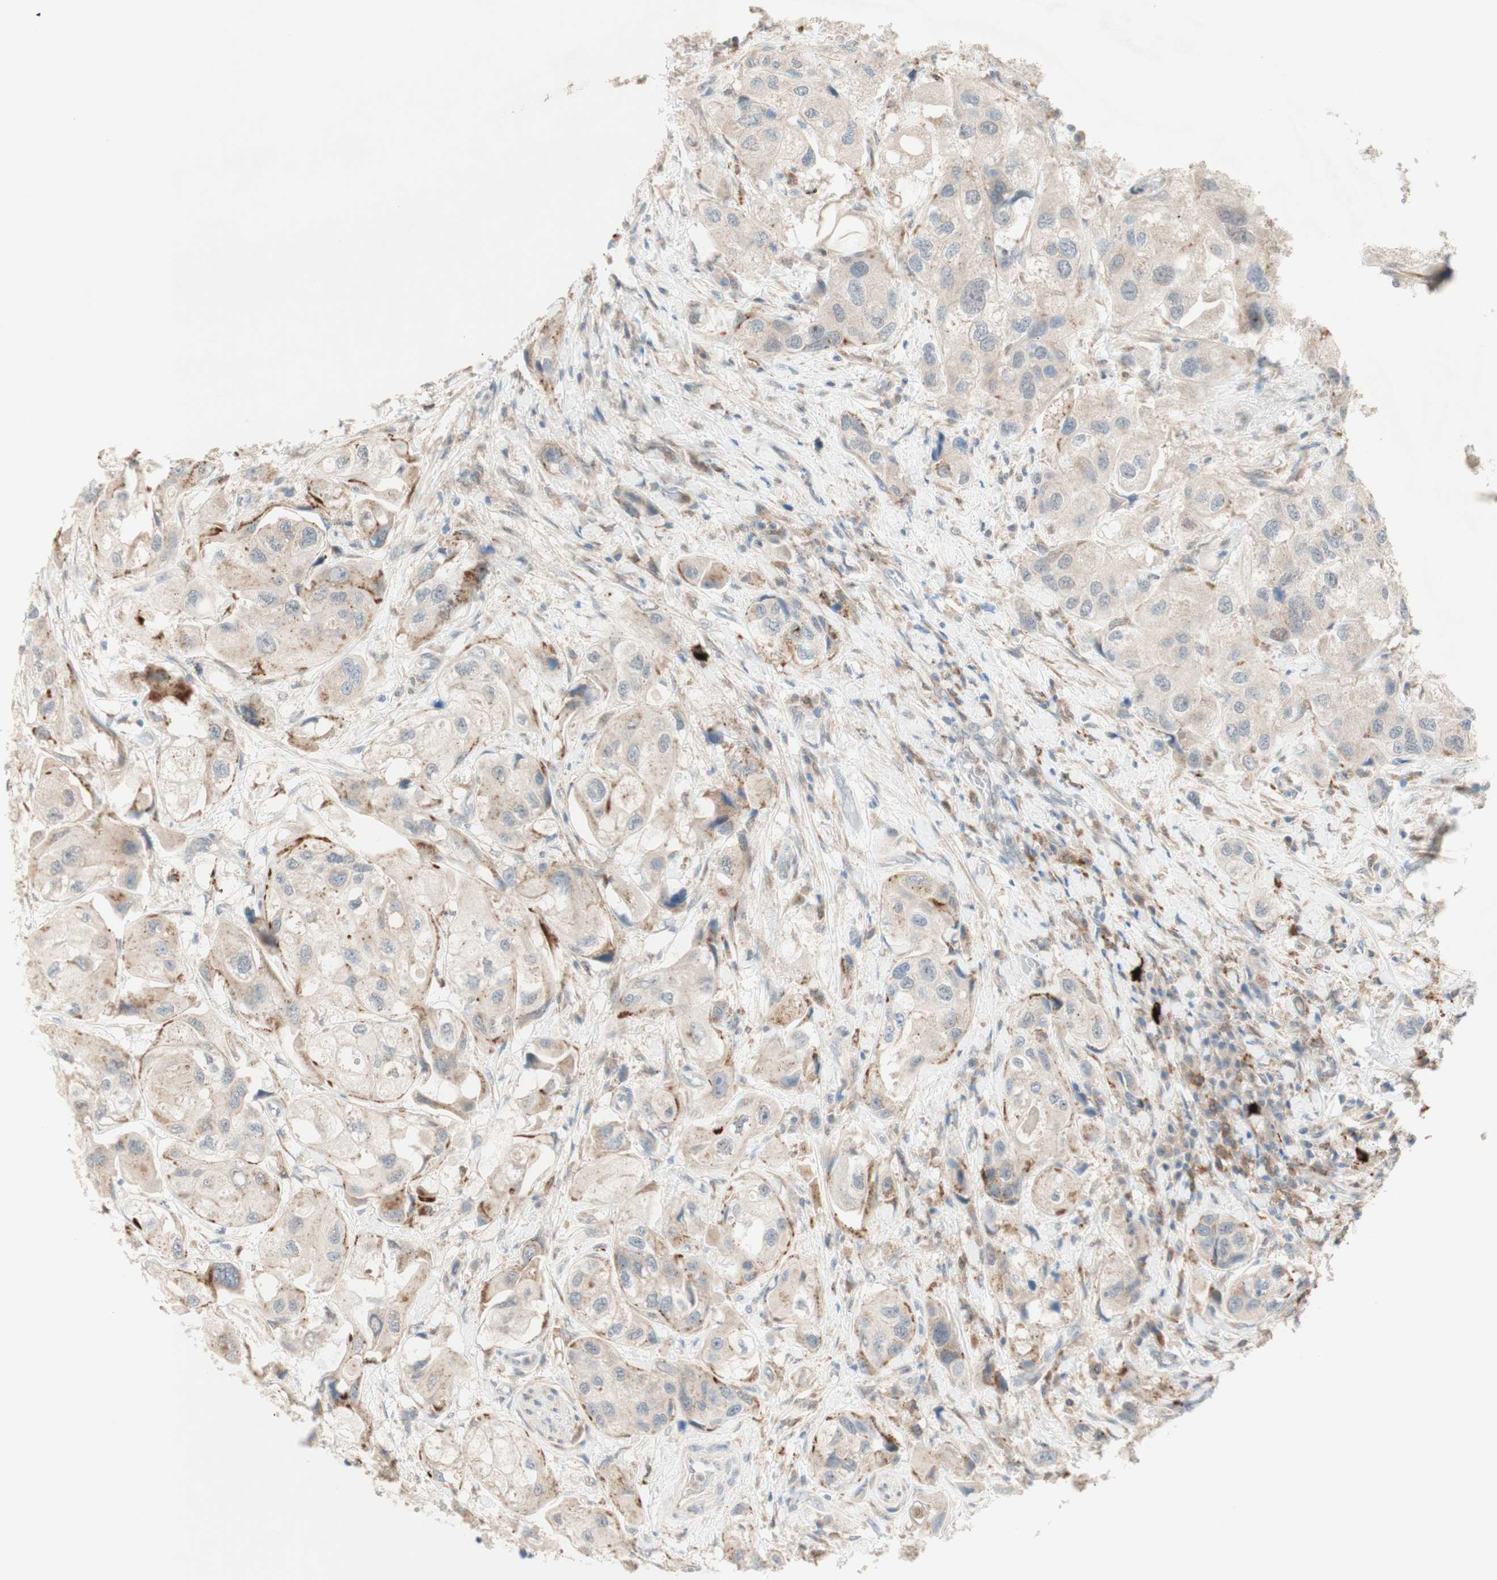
{"staining": {"intensity": "weak", "quantity": "25%-75%", "location": "nuclear"}, "tissue": "urothelial cancer", "cell_type": "Tumor cells", "image_type": "cancer", "snomed": [{"axis": "morphology", "description": "Urothelial carcinoma, High grade"}, {"axis": "topography", "description": "Urinary bladder"}], "caption": "This micrograph displays IHC staining of human urothelial carcinoma (high-grade), with low weak nuclear expression in about 25%-75% of tumor cells.", "gene": "GAPT", "patient": {"sex": "female", "age": 64}}